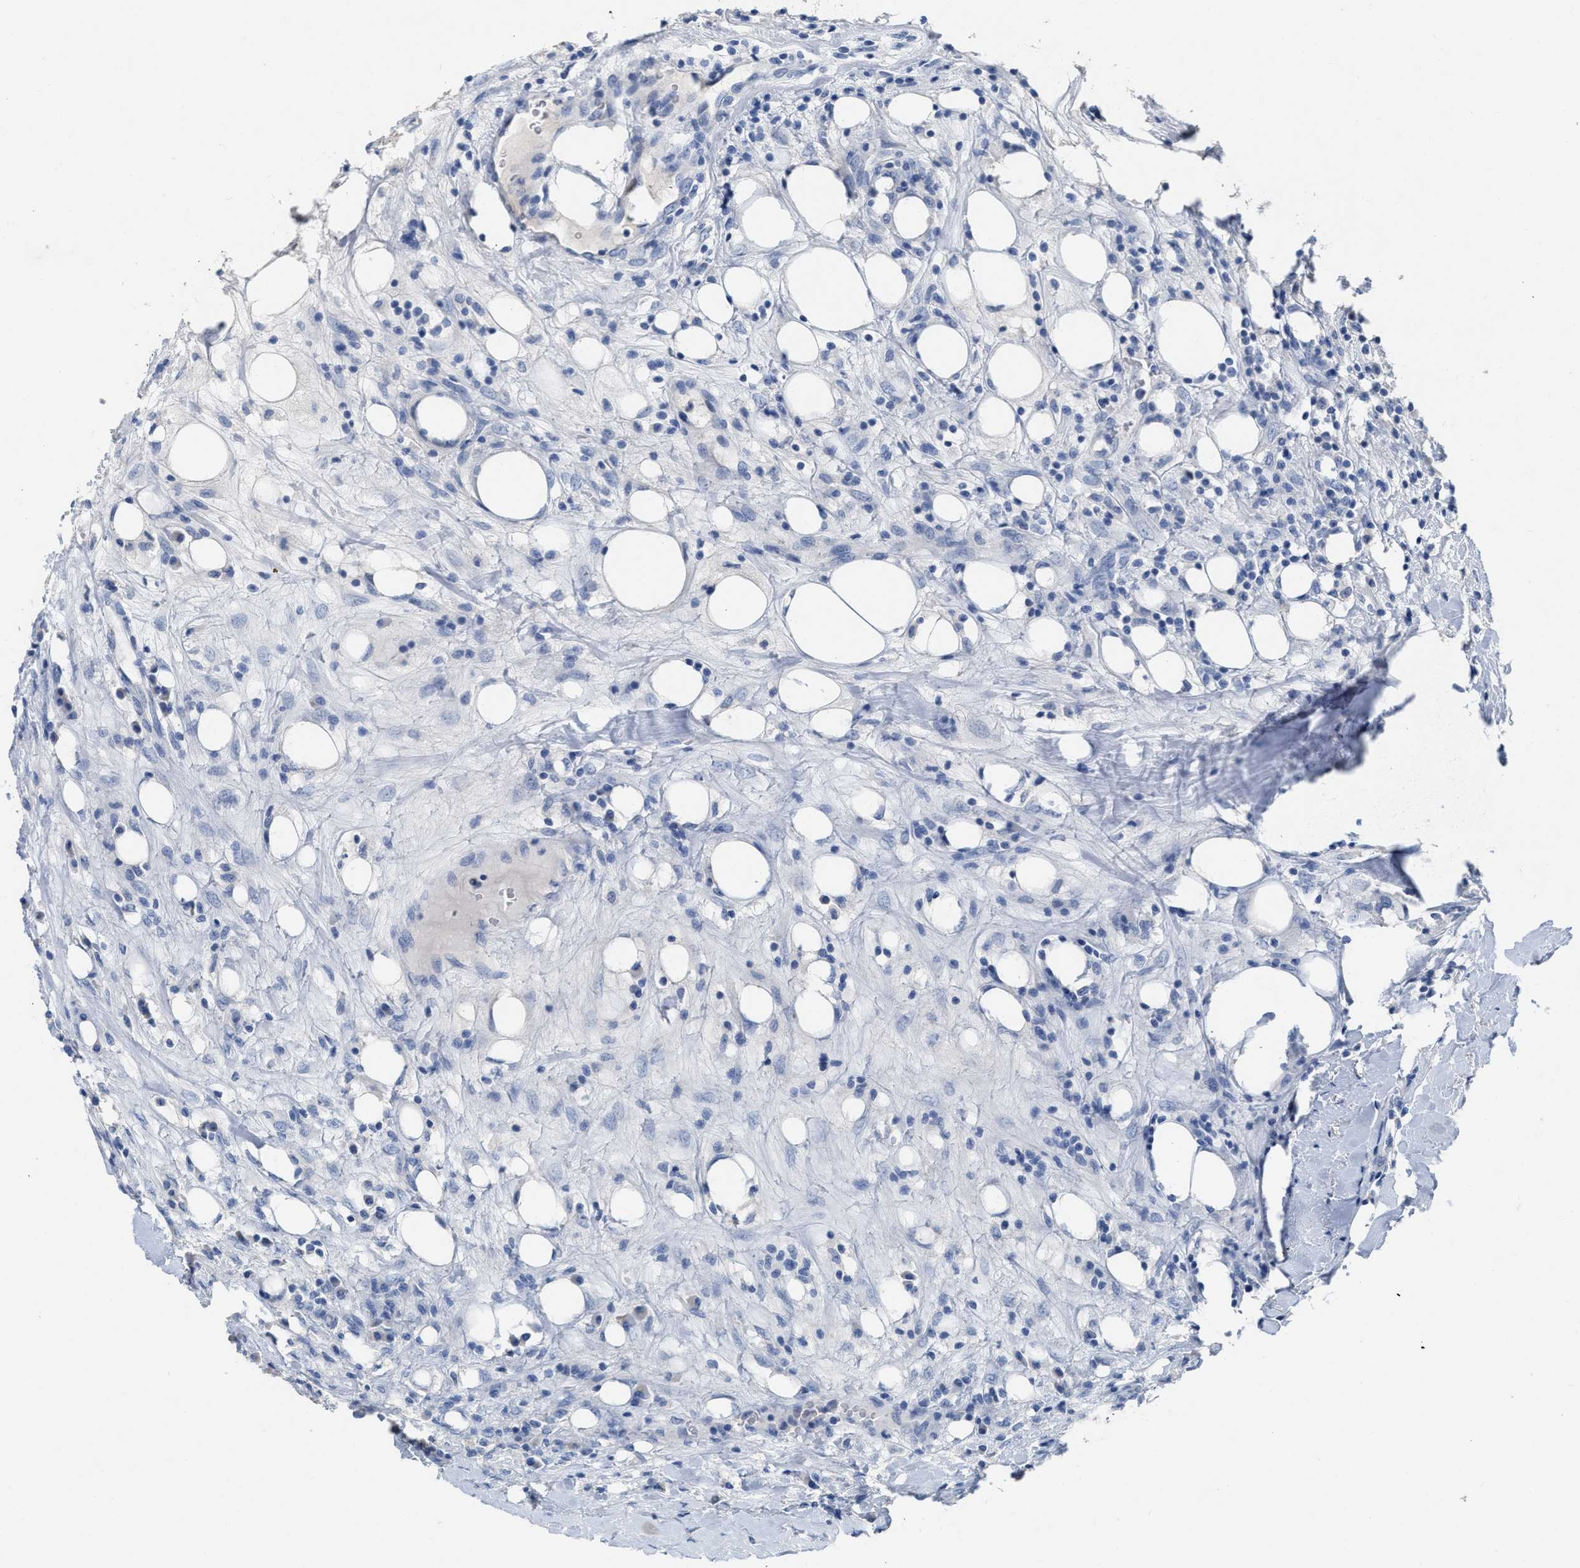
{"staining": {"intensity": "negative", "quantity": "none", "location": "none"}, "tissue": "breast cancer", "cell_type": "Tumor cells", "image_type": "cancer", "snomed": [{"axis": "morphology", "description": "Duct carcinoma"}, {"axis": "topography", "description": "Breast"}], "caption": "IHC micrograph of neoplastic tissue: human breast cancer (intraductal carcinoma) stained with DAB (3,3'-diaminobenzidine) exhibits no significant protein expression in tumor cells.", "gene": "CEACAM5", "patient": {"sex": "female", "age": 37}}